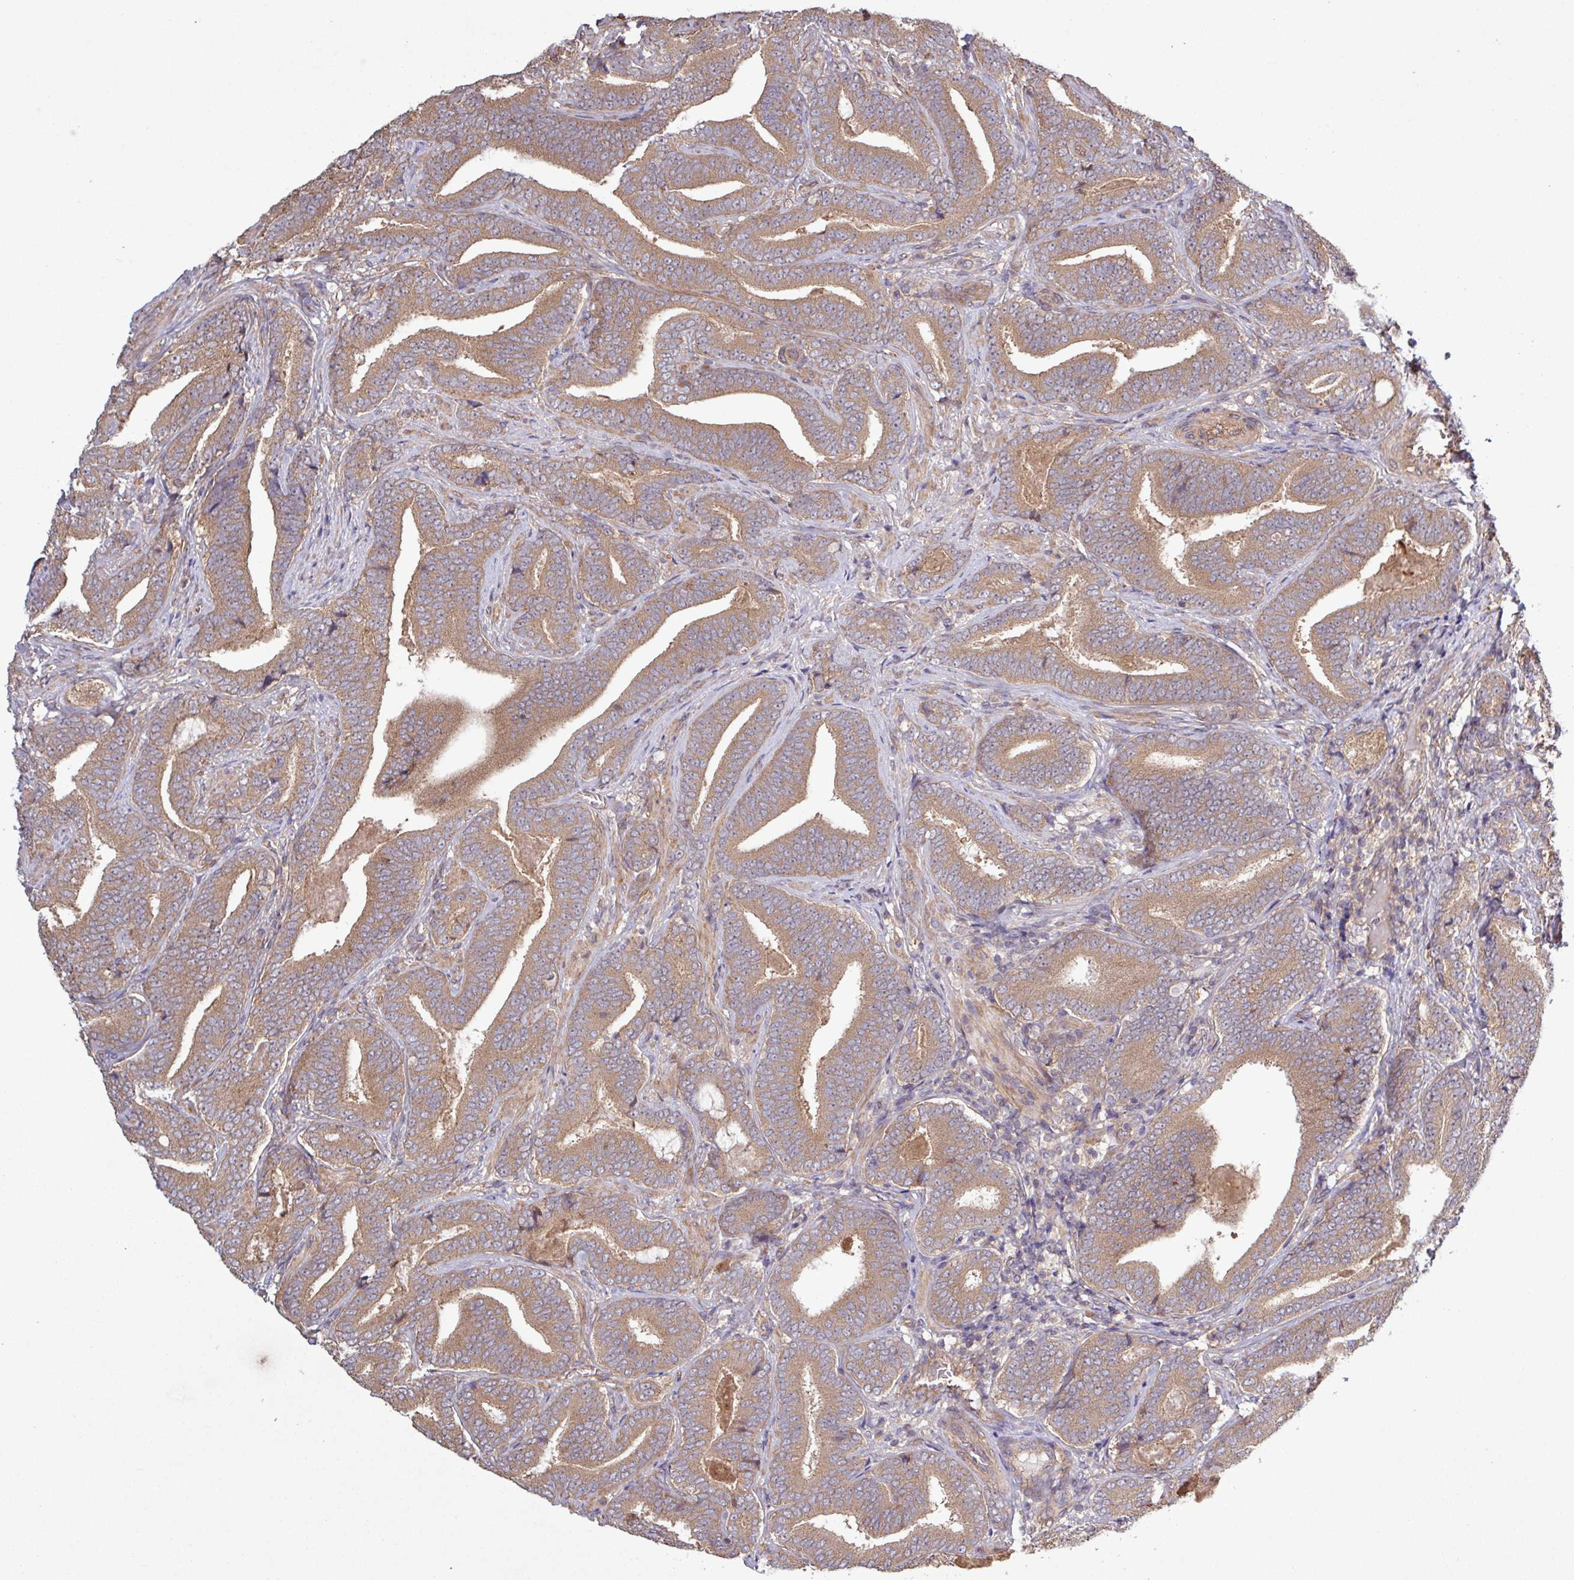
{"staining": {"intensity": "moderate", "quantity": ">75%", "location": "cytoplasmic/membranous"}, "tissue": "prostate cancer", "cell_type": "Tumor cells", "image_type": "cancer", "snomed": [{"axis": "morphology", "description": "Adenocarcinoma, Low grade"}, {"axis": "topography", "description": "Prostate and seminal vesicle, NOS"}], "caption": "A photomicrograph of prostate cancer stained for a protein reveals moderate cytoplasmic/membranous brown staining in tumor cells.", "gene": "TRABD2A", "patient": {"sex": "male", "age": 61}}